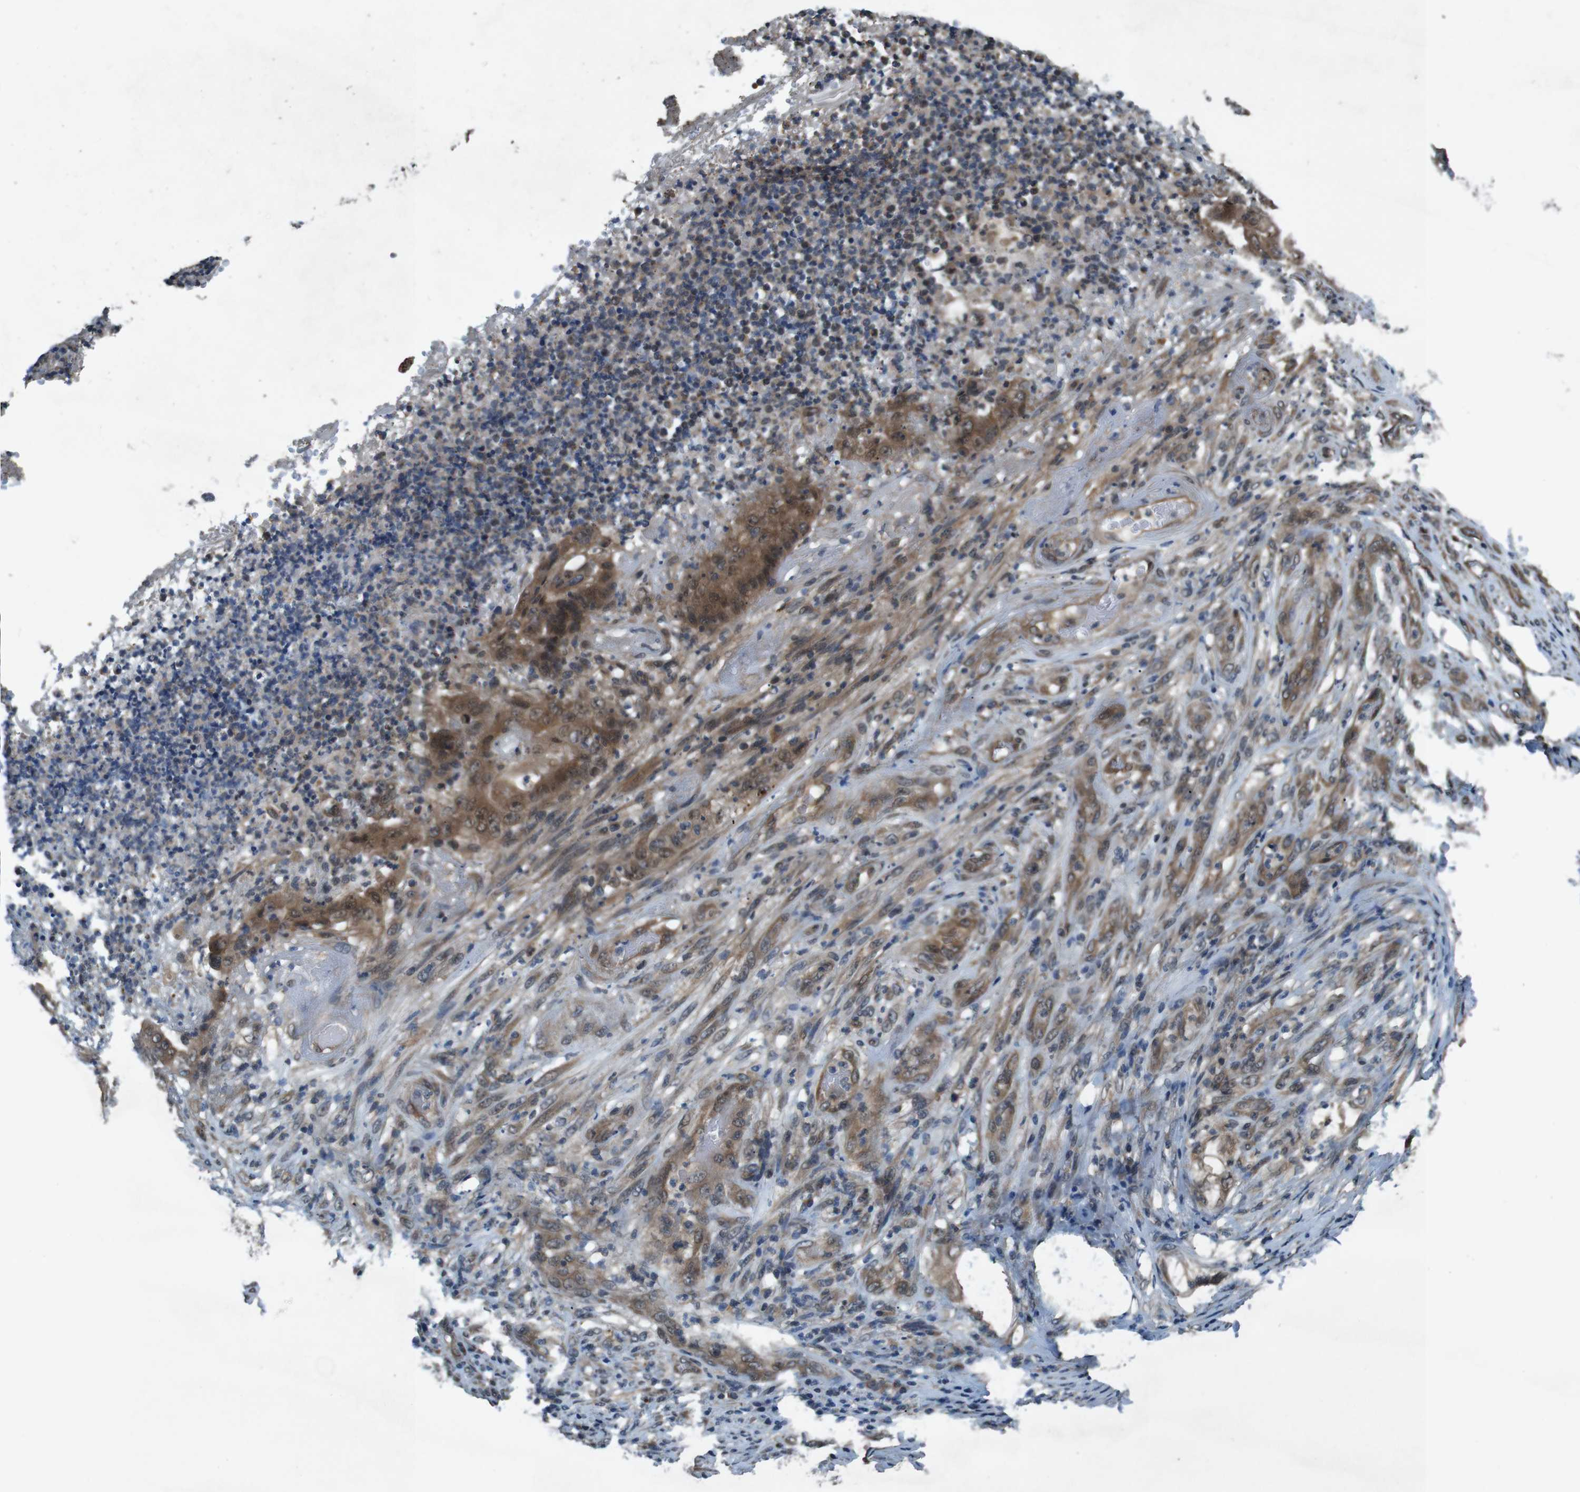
{"staining": {"intensity": "moderate", "quantity": ">75%", "location": "cytoplasmic/membranous"}, "tissue": "stomach cancer", "cell_type": "Tumor cells", "image_type": "cancer", "snomed": [{"axis": "morphology", "description": "Adenocarcinoma, NOS"}, {"axis": "topography", "description": "Stomach"}], "caption": "Brown immunohistochemical staining in stomach cancer displays moderate cytoplasmic/membranous staining in approximately >75% of tumor cells. Using DAB (brown) and hematoxylin (blue) stains, captured at high magnification using brightfield microscopy.", "gene": "SOCS1", "patient": {"sex": "female", "age": 73}}